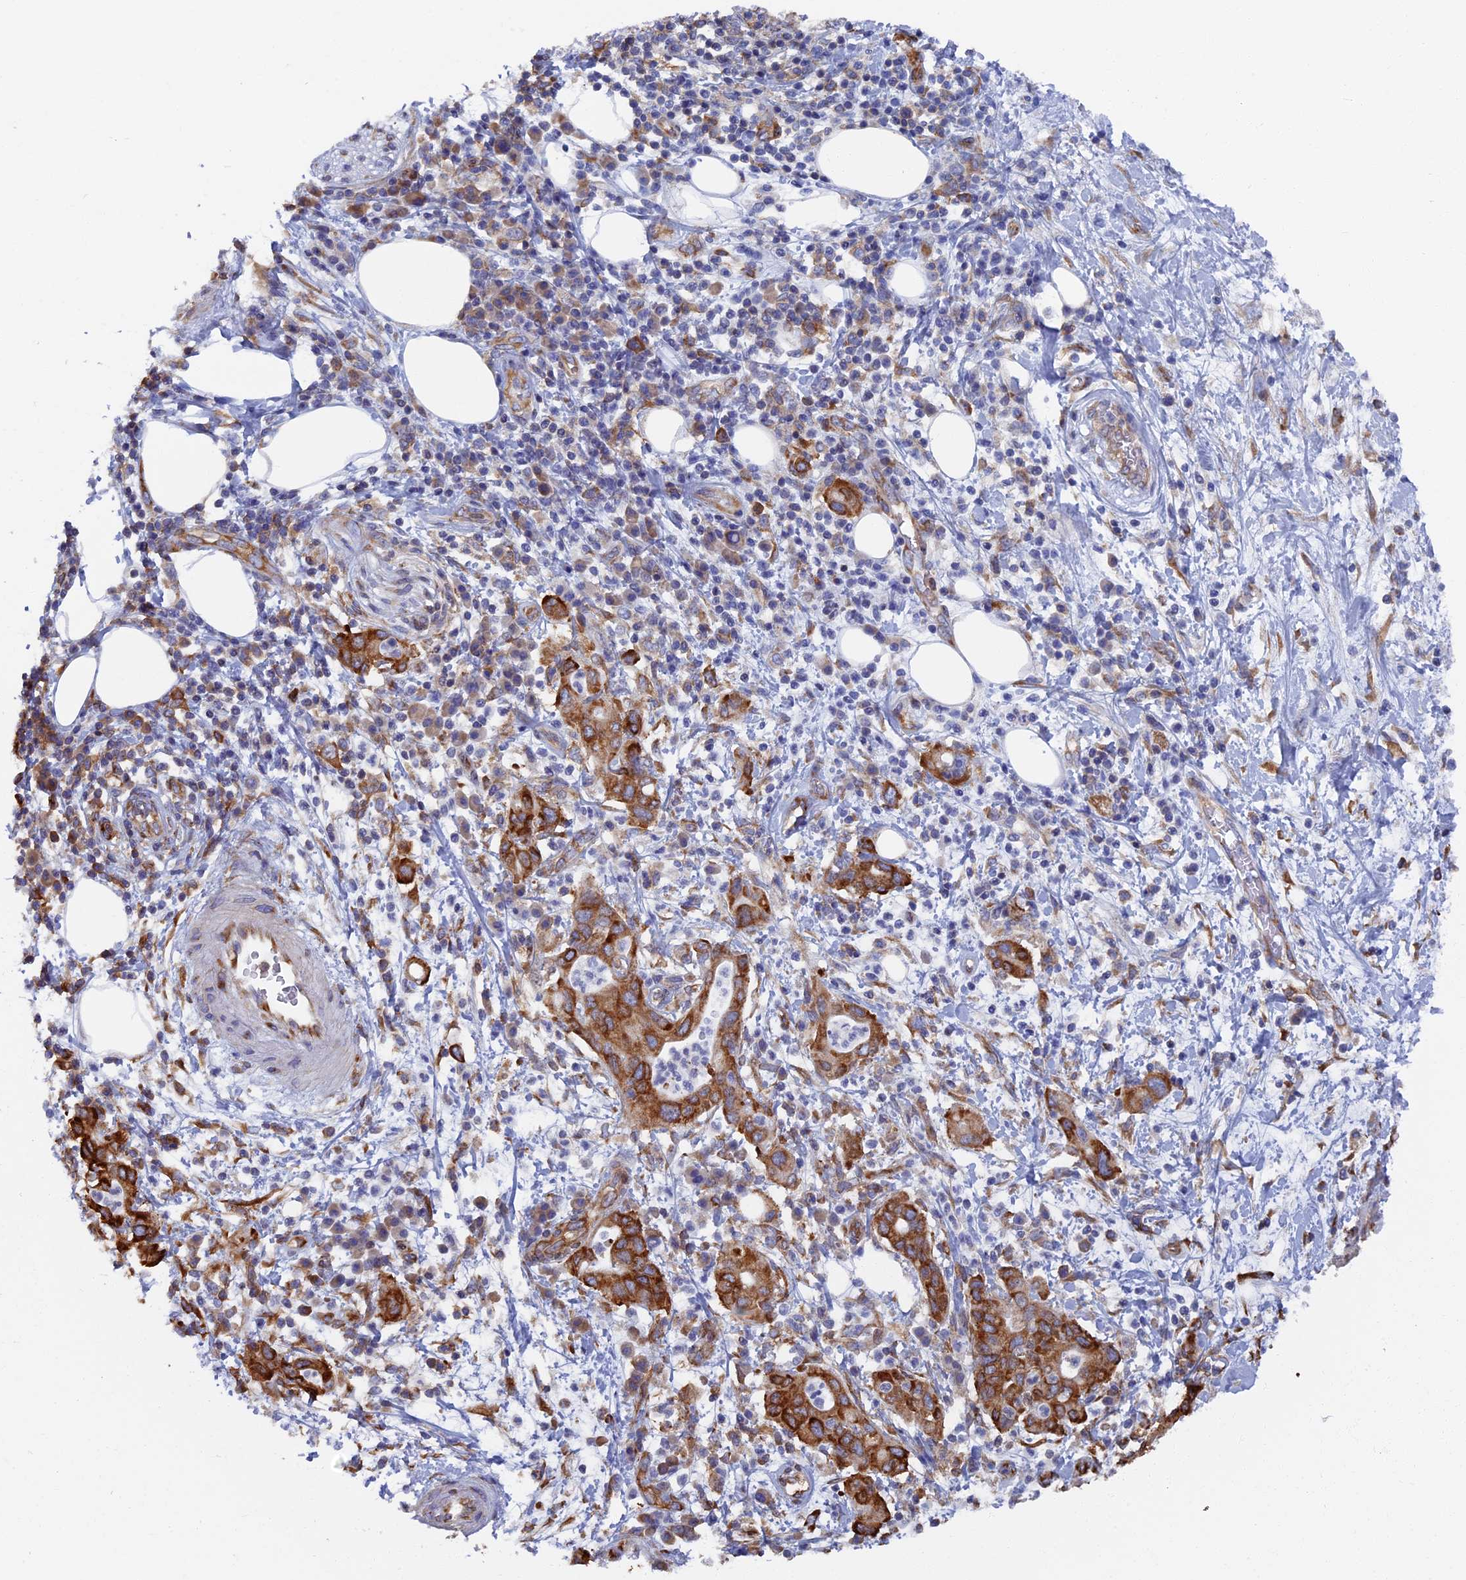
{"staining": {"intensity": "strong", "quantity": "25%-75%", "location": "cytoplasmic/membranous"}, "tissue": "pancreatic cancer", "cell_type": "Tumor cells", "image_type": "cancer", "snomed": [{"axis": "morphology", "description": "Adenocarcinoma, NOS"}, {"axis": "topography", "description": "Pancreas"}], "caption": "Adenocarcinoma (pancreatic) was stained to show a protein in brown. There is high levels of strong cytoplasmic/membranous expression in approximately 25%-75% of tumor cells. (brown staining indicates protein expression, while blue staining denotes nuclei).", "gene": "YBX1", "patient": {"sex": "female", "age": 73}}